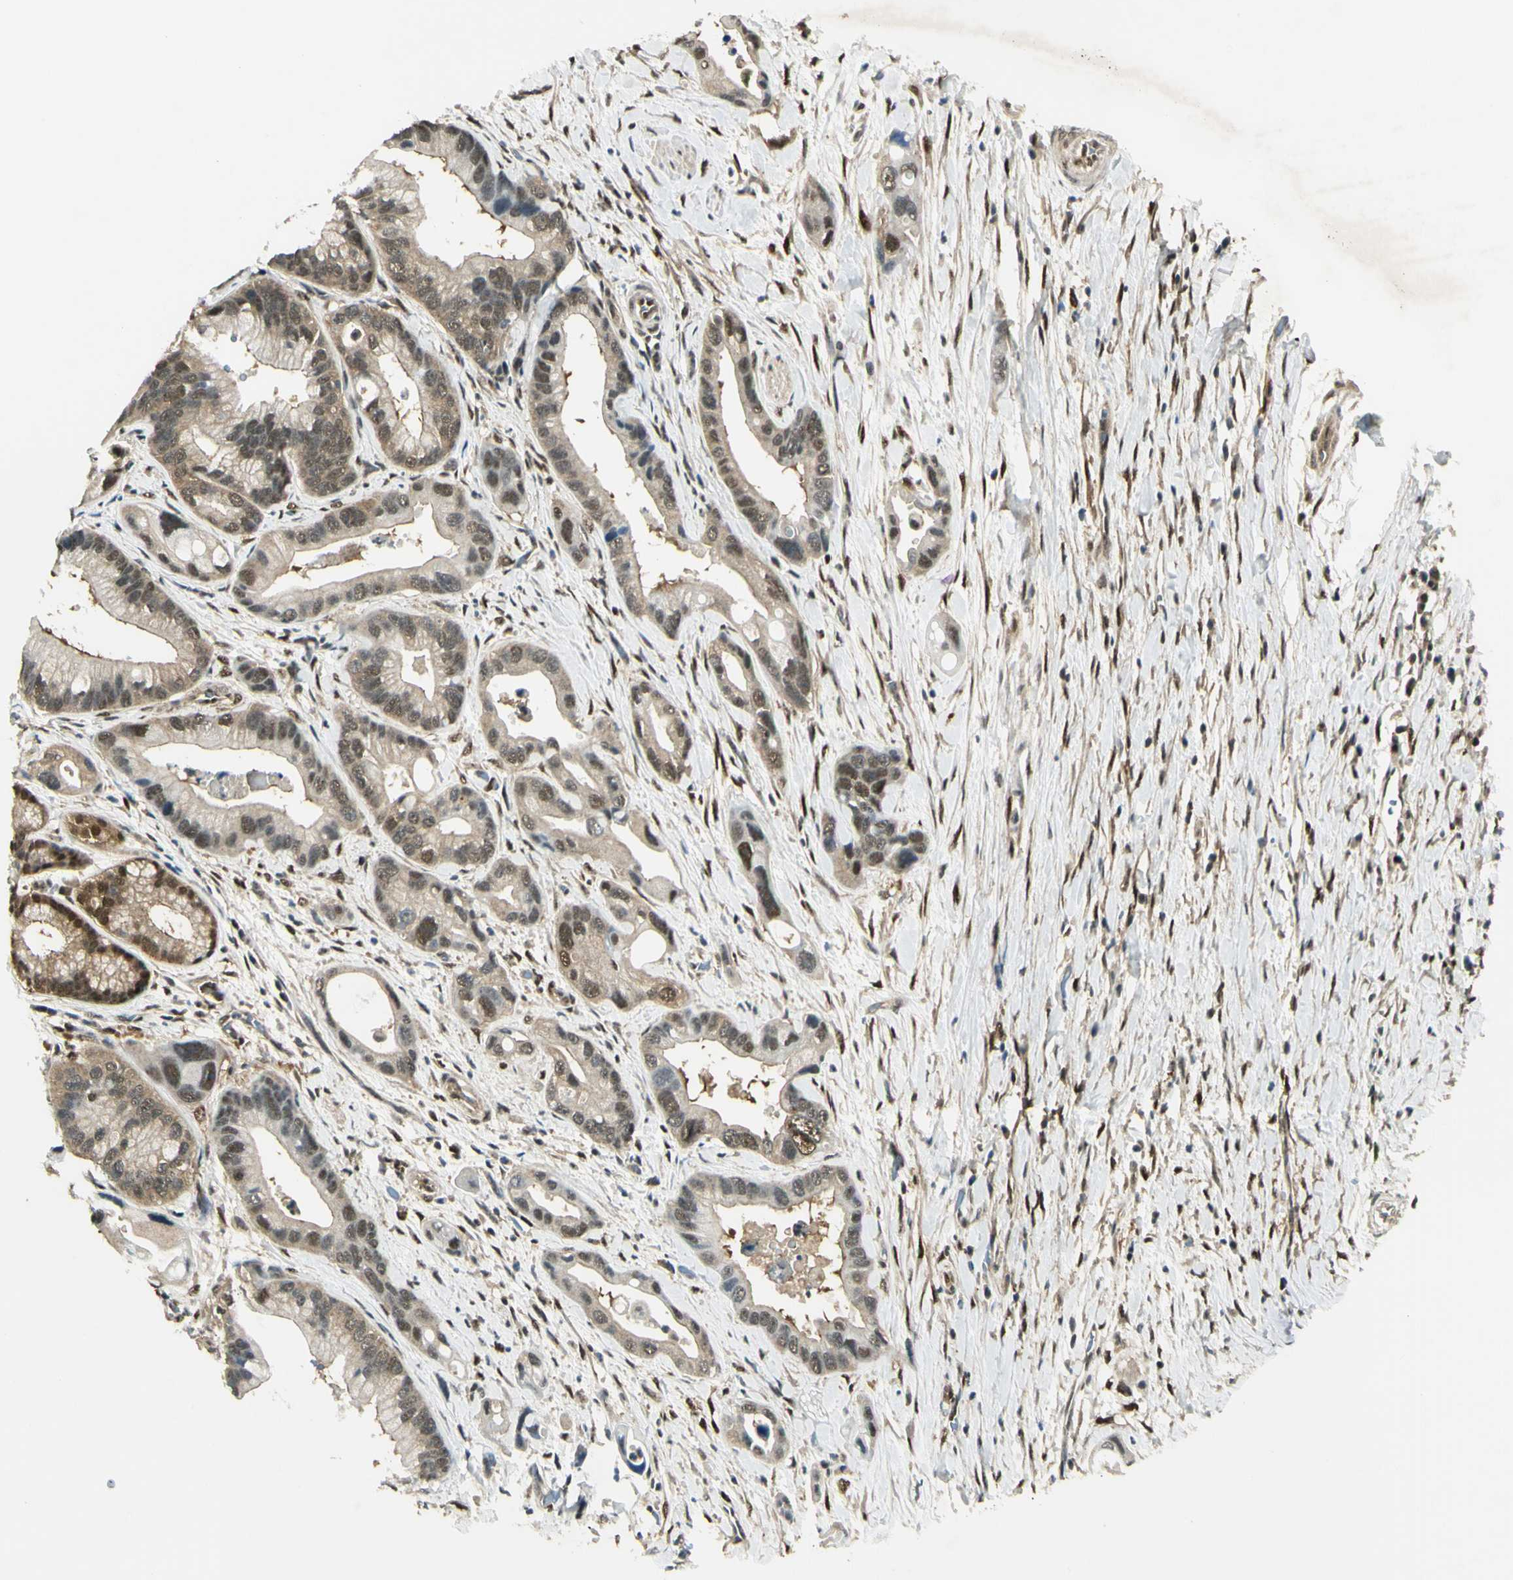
{"staining": {"intensity": "weak", "quantity": ">75%", "location": "cytoplasmic/membranous,nuclear"}, "tissue": "pancreatic cancer", "cell_type": "Tumor cells", "image_type": "cancer", "snomed": [{"axis": "morphology", "description": "Adenocarcinoma, NOS"}, {"axis": "topography", "description": "Pancreas"}], "caption": "High-power microscopy captured an IHC image of pancreatic cancer (adenocarcinoma), revealing weak cytoplasmic/membranous and nuclear positivity in approximately >75% of tumor cells.", "gene": "PSMD5", "patient": {"sex": "female", "age": 77}}